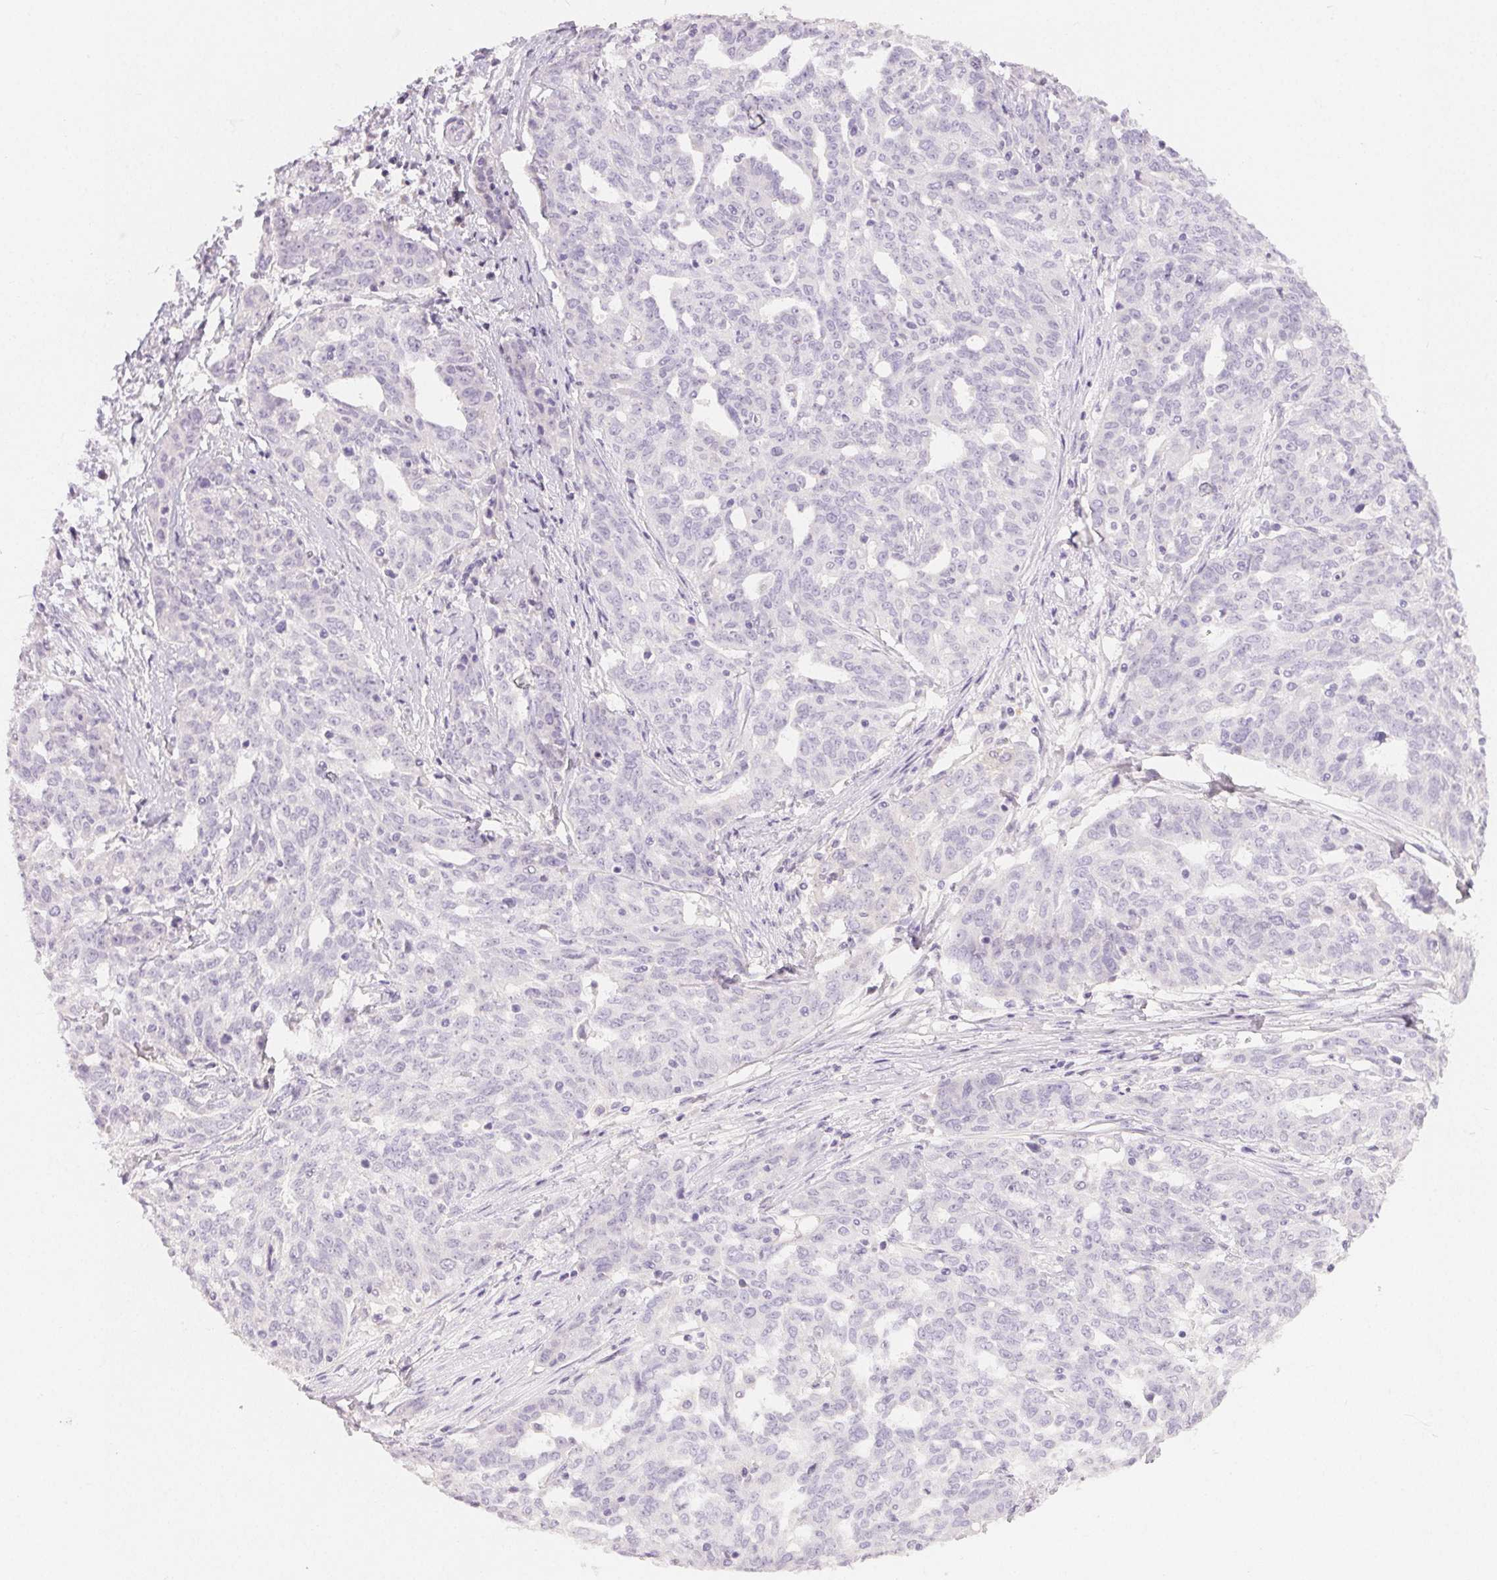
{"staining": {"intensity": "negative", "quantity": "none", "location": "none"}, "tissue": "ovarian cancer", "cell_type": "Tumor cells", "image_type": "cancer", "snomed": [{"axis": "morphology", "description": "Cystadenocarcinoma, serous, NOS"}, {"axis": "topography", "description": "Ovary"}], "caption": "Protein analysis of ovarian cancer demonstrates no significant expression in tumor cells.", "gene": "MIOX", "patient": {"sex": "female", "age": 67}}